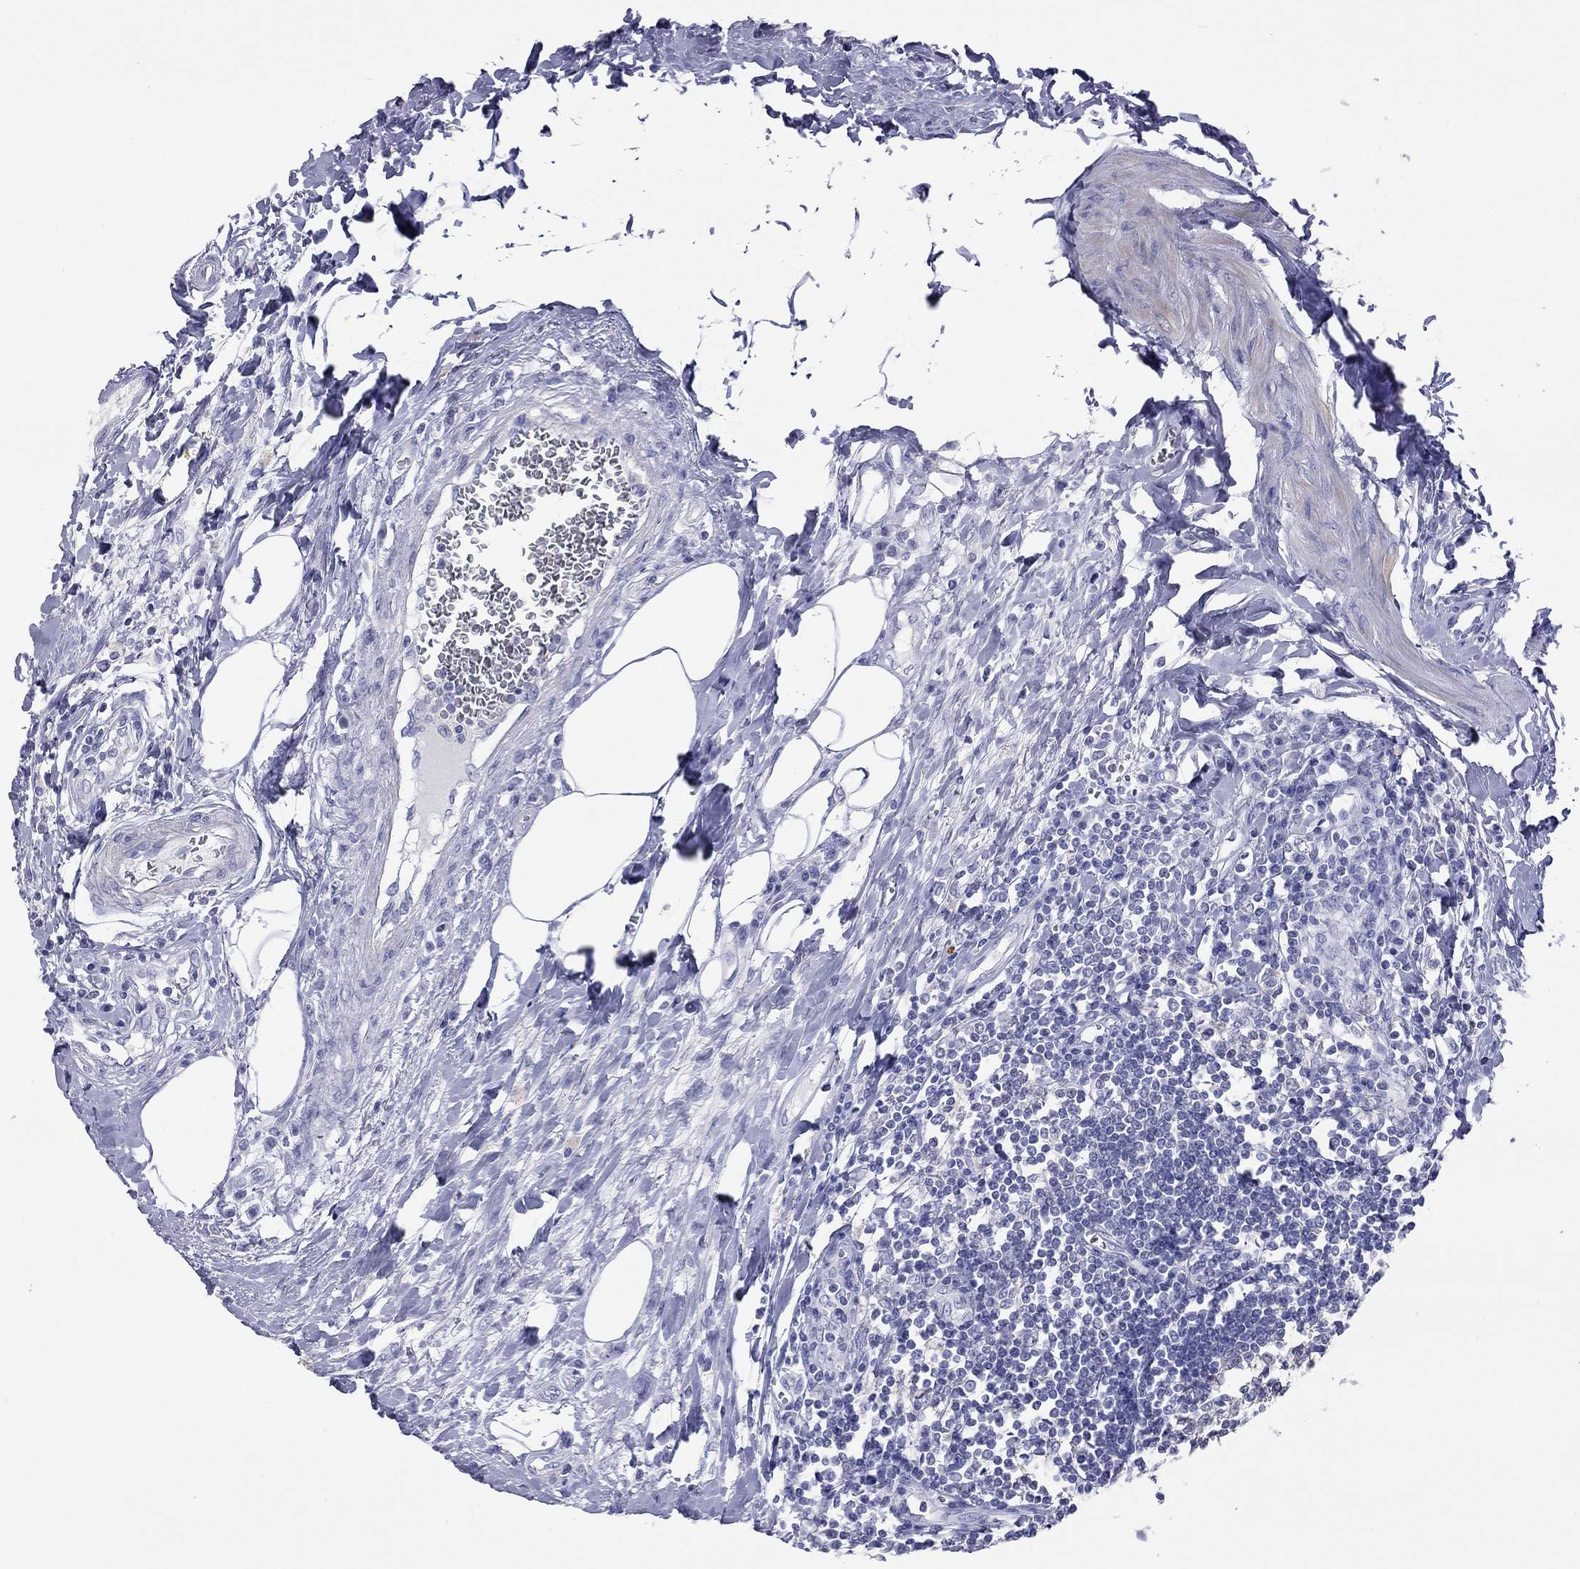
{"staining": {"intensity": "negative", "quantity": "none", "location": "none"}, "tissue": "urothelial cancer", "cell_type": "Tumor cells", "image_type": "cancer", "snomed": [{"axis": "morphology", "description": "Urothelial carcinoma, High grade"}, {"axis": "topography", "description": "Urinary bladder"}], "caption": "Urothelial cancer stained for a protein using immunohistochemistry shows no expression tumor cells.", "gene": "ACTL7B", "patient": {"sex": "female", "age": 58}}